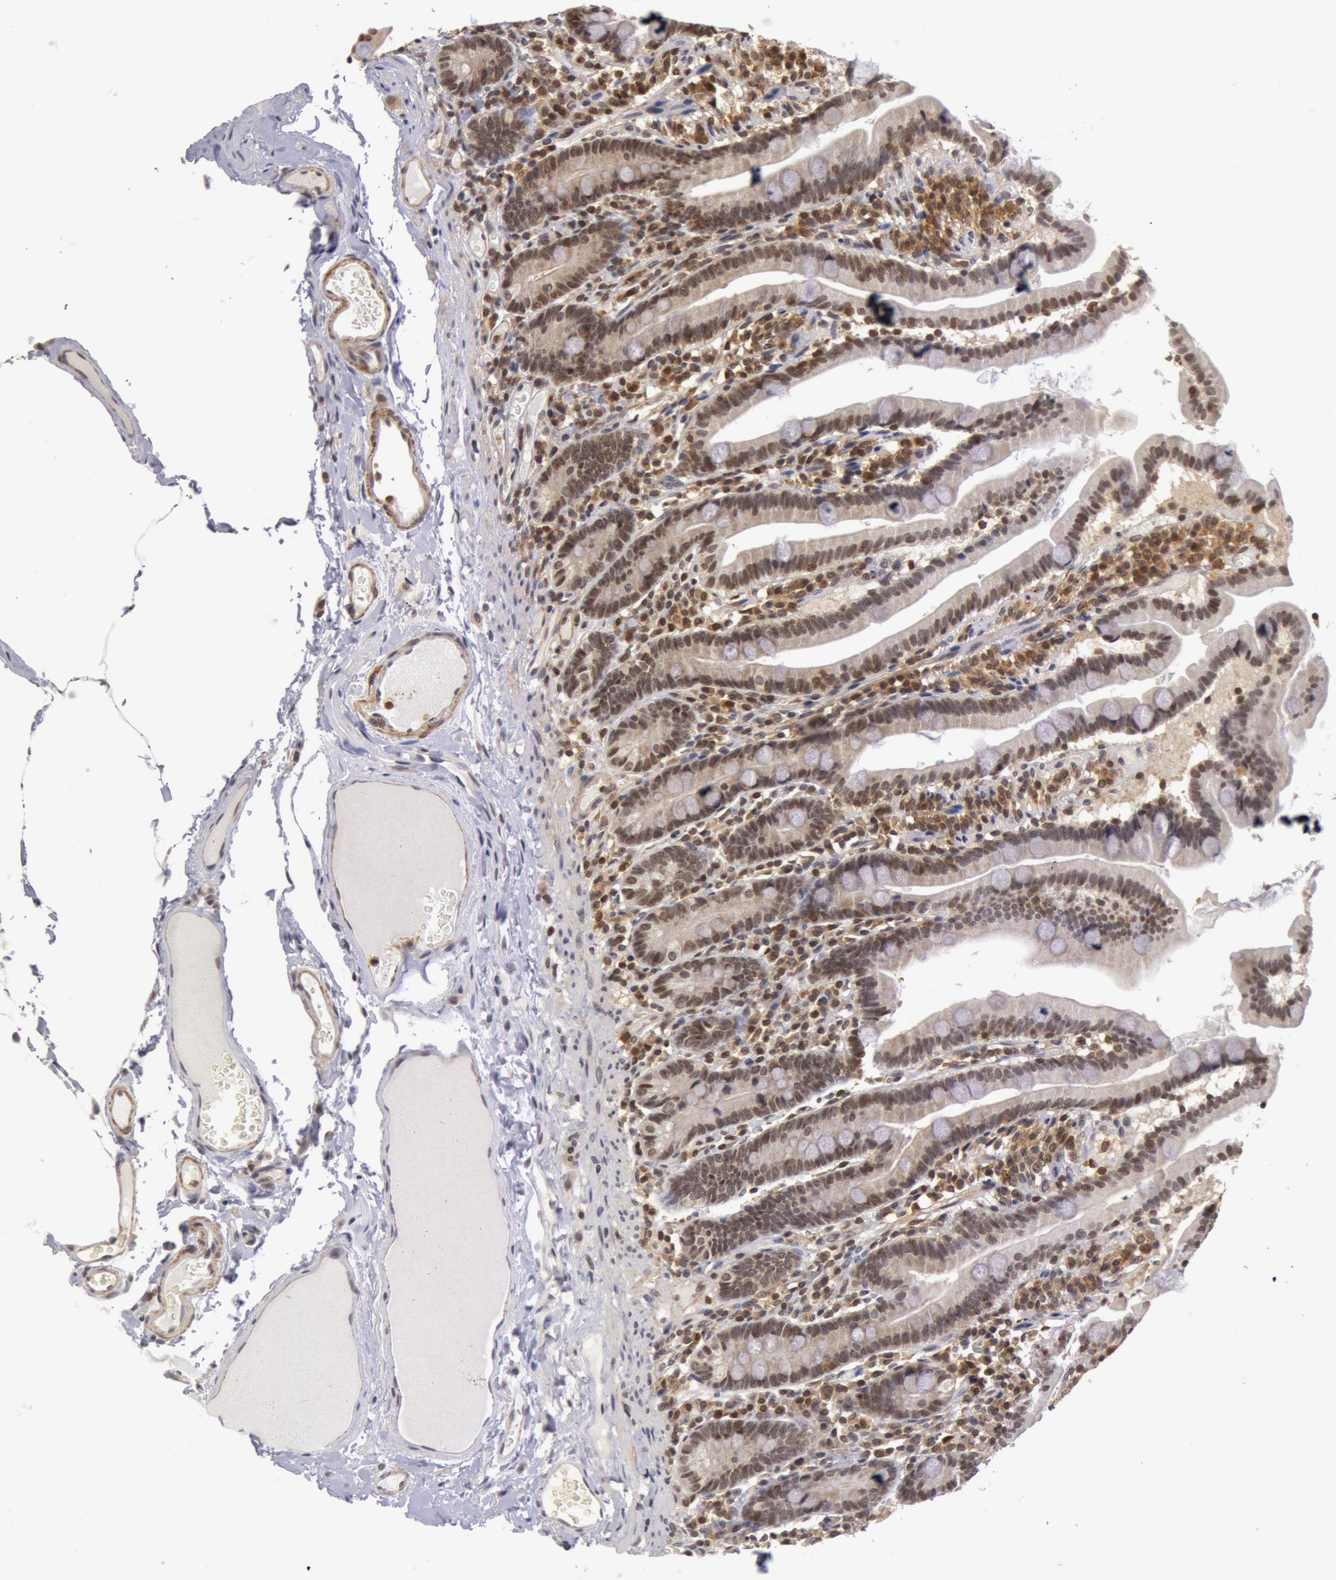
{"staining": {"intensity": "weak", "quantity": ">75%", "location": "nuclear"}, "tissue": "duodenum", "cell_type": "Glandular cells", "image_type": "normal", "snomed": [{"axis": "morphology", "description": "Normal tissue, NOS"}, {"axis": "topography", "description": "Duodenum"}], "caption": "Protein expression analysis of unremarkable human duodenum reveals weak nuclear staining in about >75% of glandular cells. (Brightfield microscopy of DAB IHC at high magnification).", "gene": "ZNF350", "patient": {"sex": "female", "age": 75}}